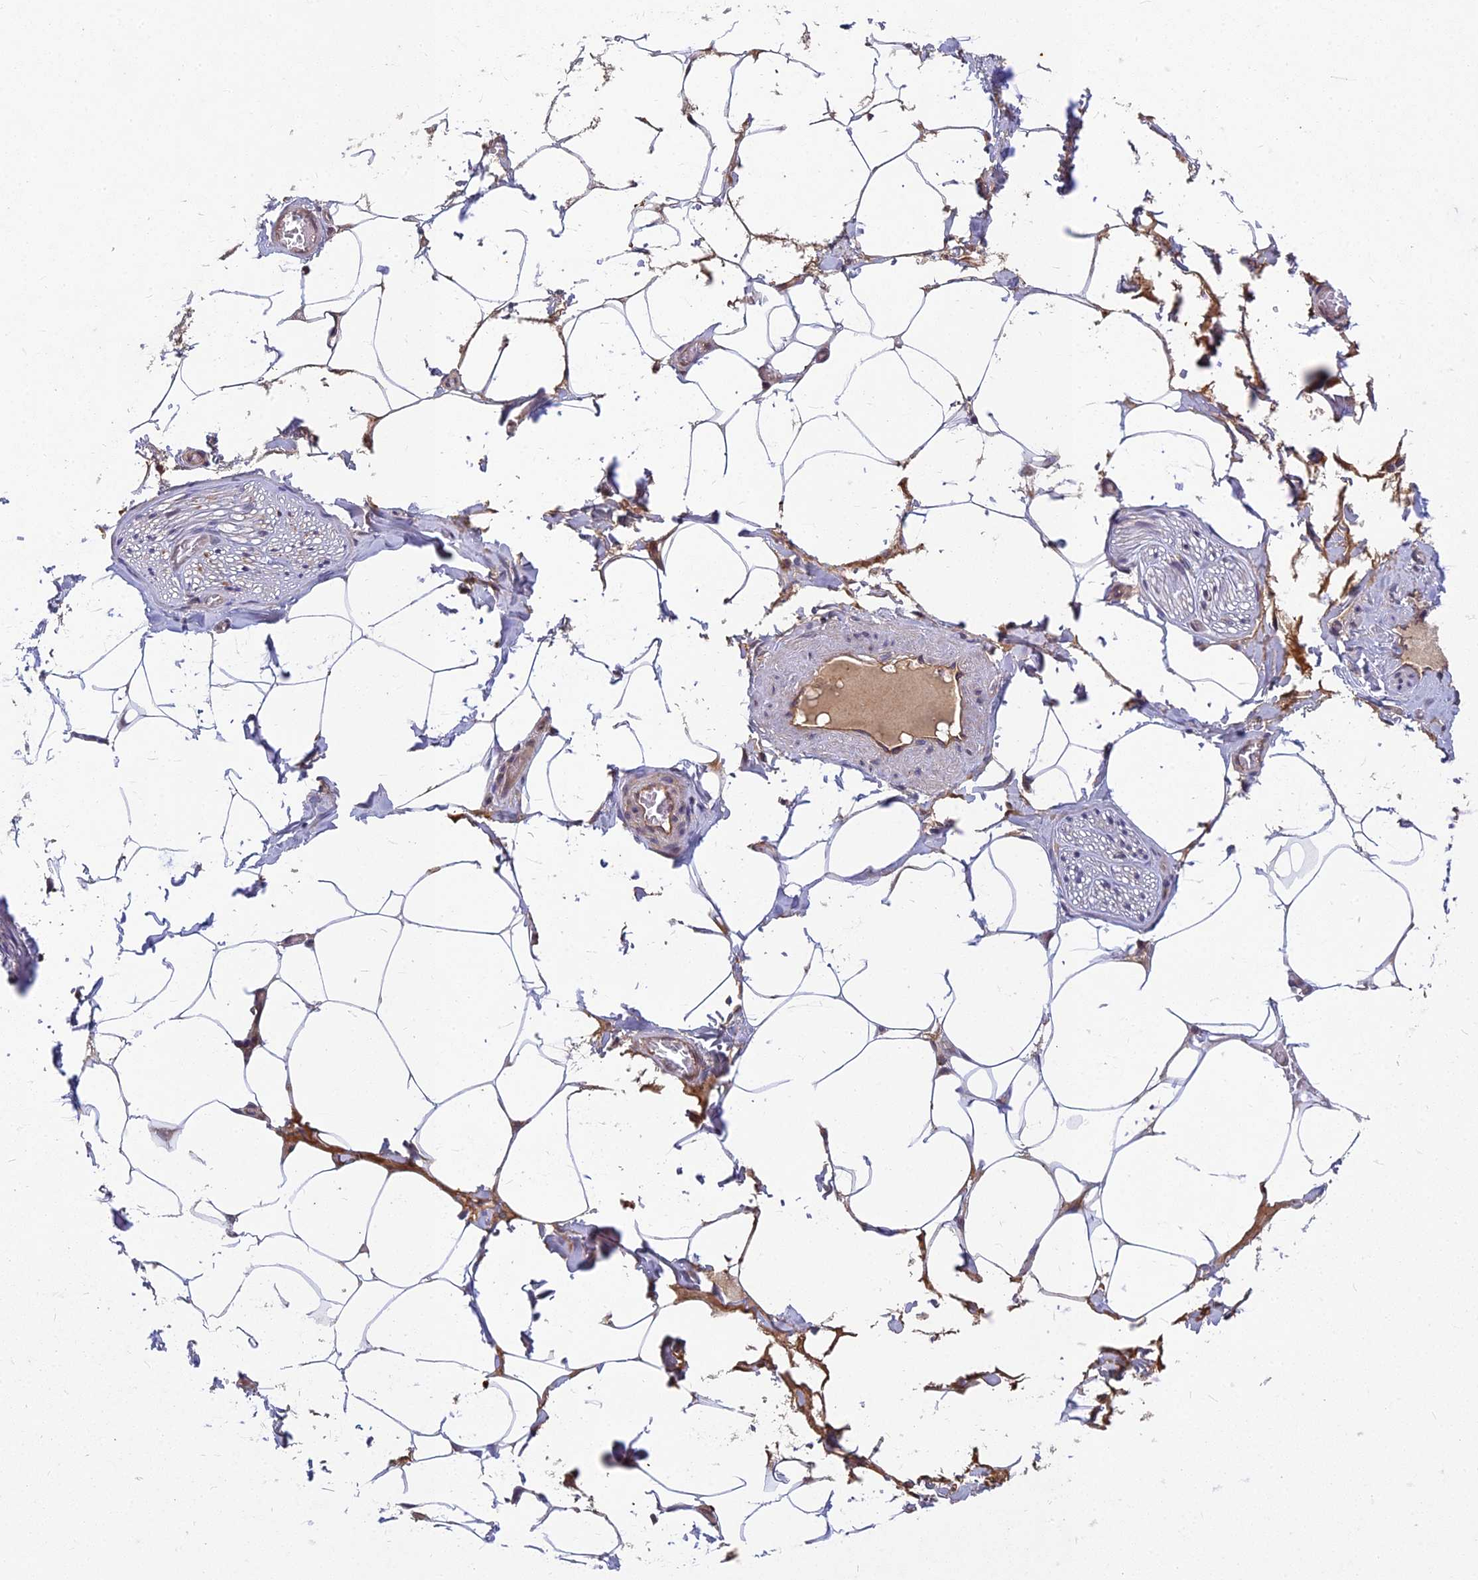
{"staining": {"intensity": "moderate", "quantity": "<25%", "location": "cytoplasmic/membranous"}, "tissue": "adipose tissue", "cell_type": "Adipocytes", "image_type": "normal", "snomed": [{"axis": "morphology", "description": "Normal tissue, NOS"}, {"axis": "topography", "description": "Soft tissue"}, {"axis": "topography", "description": "Adipose tissue"}, {"axis": "topography", "description": "Vascular tissue"}, {"axis": "topography", "description": "Peripheral nerve tissue"}], "caption": "Moderate cytoplasmic/membranous expression for a protein is identified in about <25% of adipocytes of normal adipose tissue using IHC.", "gene": "PIKFYVE", "patient": {"sex": "male", "age": 46}}